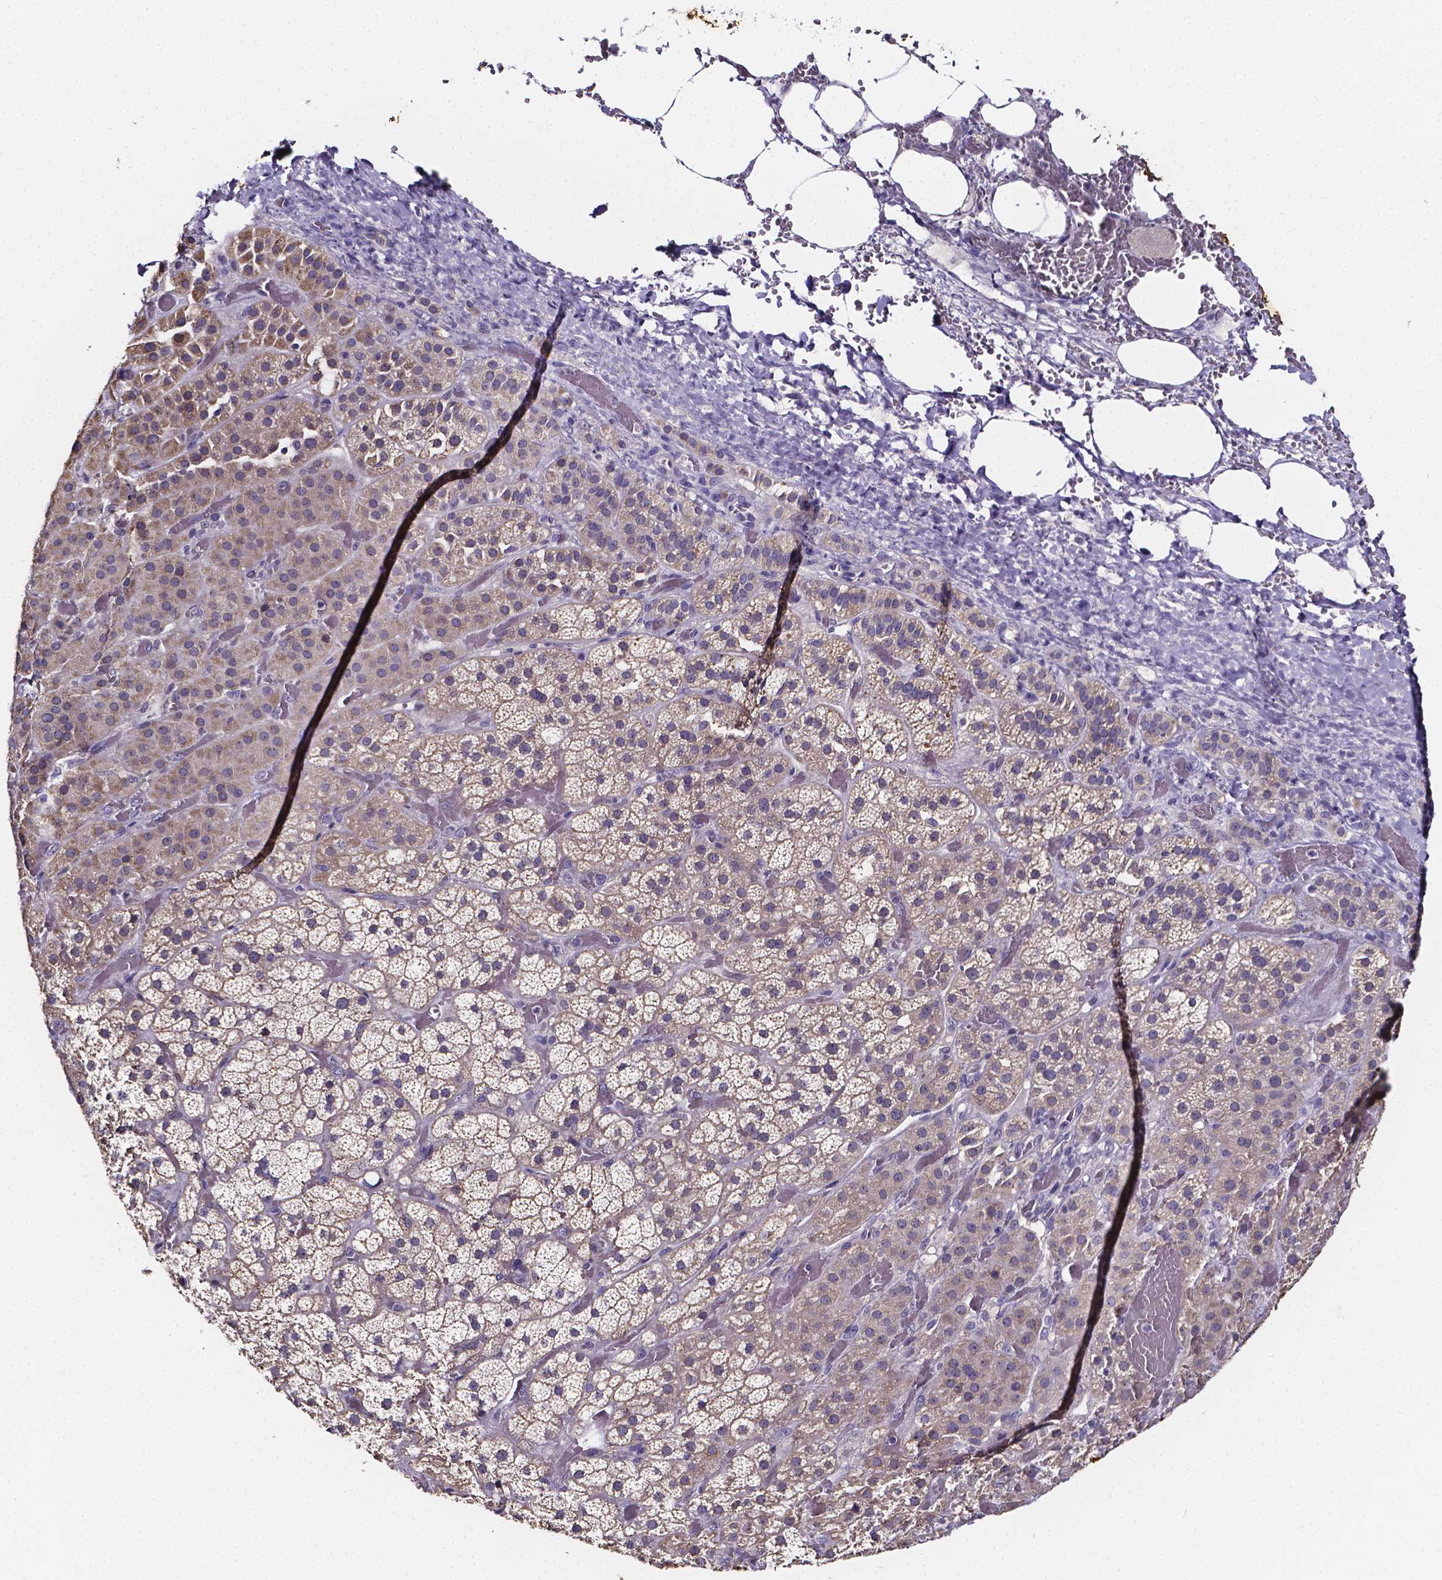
{"staining": {"intensity": "weak", "quantity": "<25%", "location": "cytoplasmic/membranous"}, "tissue": "adrenal gland", "cell_type": "Glandular cells", "image_type": "normal", "snomed": [{"axis": "morphology", "description": "Normal tissue, NOS"}, {"axis": "topography", "description": "Adrenal gland"}], "caption": "This histopathology image is of normal adrenal gland stained with immunohistochemistry (IHC) to label a protein in brown with the nuclei are counter-stained blue. There is no staining in glandular cells.", "gene": "SPOCD1", "patient": {"sex": "male", "age": 57}}